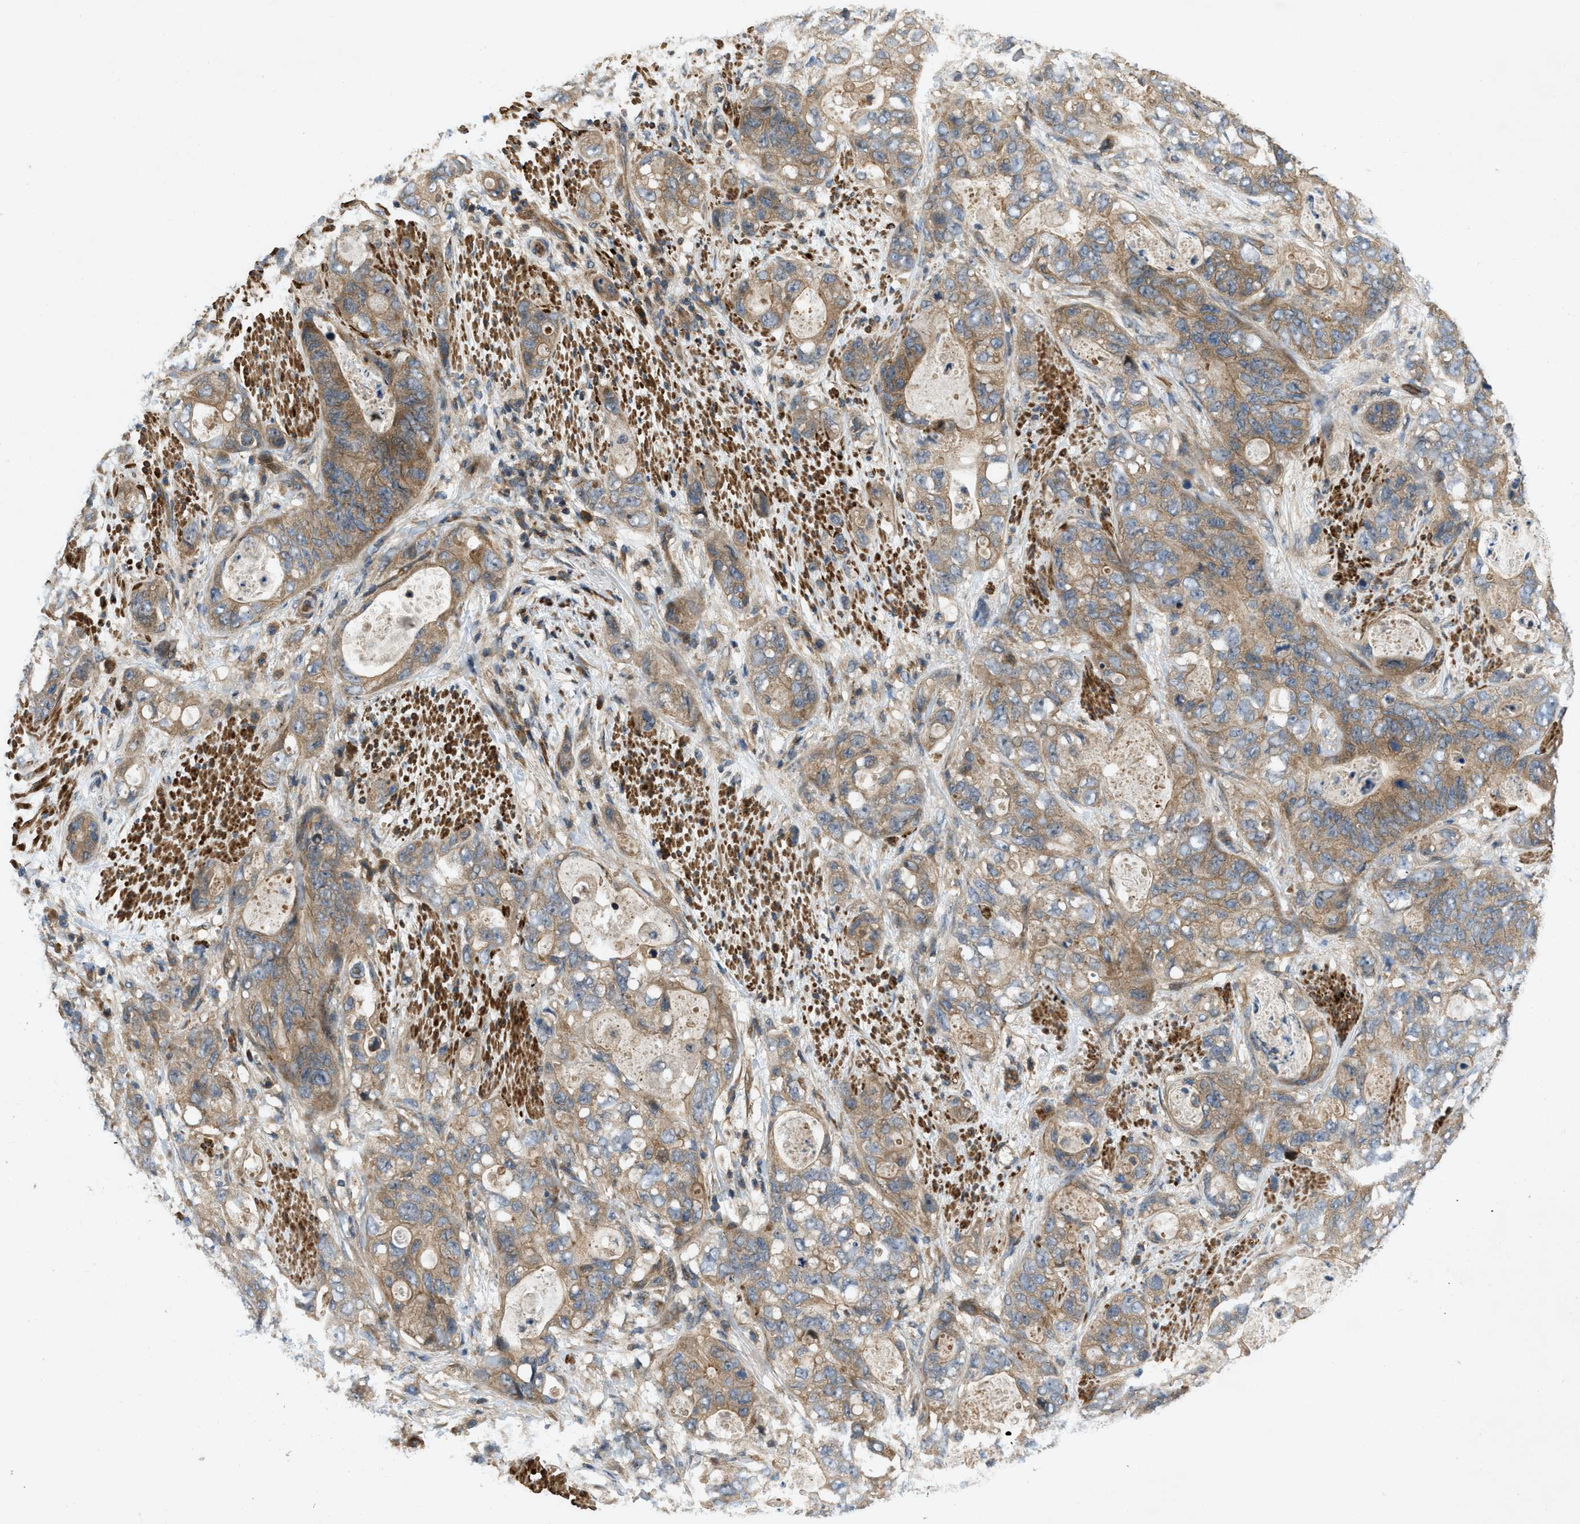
{"staining": {"intensity": "weak", "quantity": ">75%", "location": "cytoplasmic/membranous"}, "tissue": "stomach cancer", "cell_type": "Tumor cells", "image_type": "cancer", "snomed": [{"axis": "morphology", "description": "Adenocarcinoma, NOS"}, {"axis": "topography", "description": "Stomach"}], "caption": "An image of human stomach cancer (adenocarcinoma) stained for a protein shows weak cytoplasmic/membranous brown staining in tumor cells.", "gene": "CNNM3", "patient": {"sex": "female", "age": 89}}